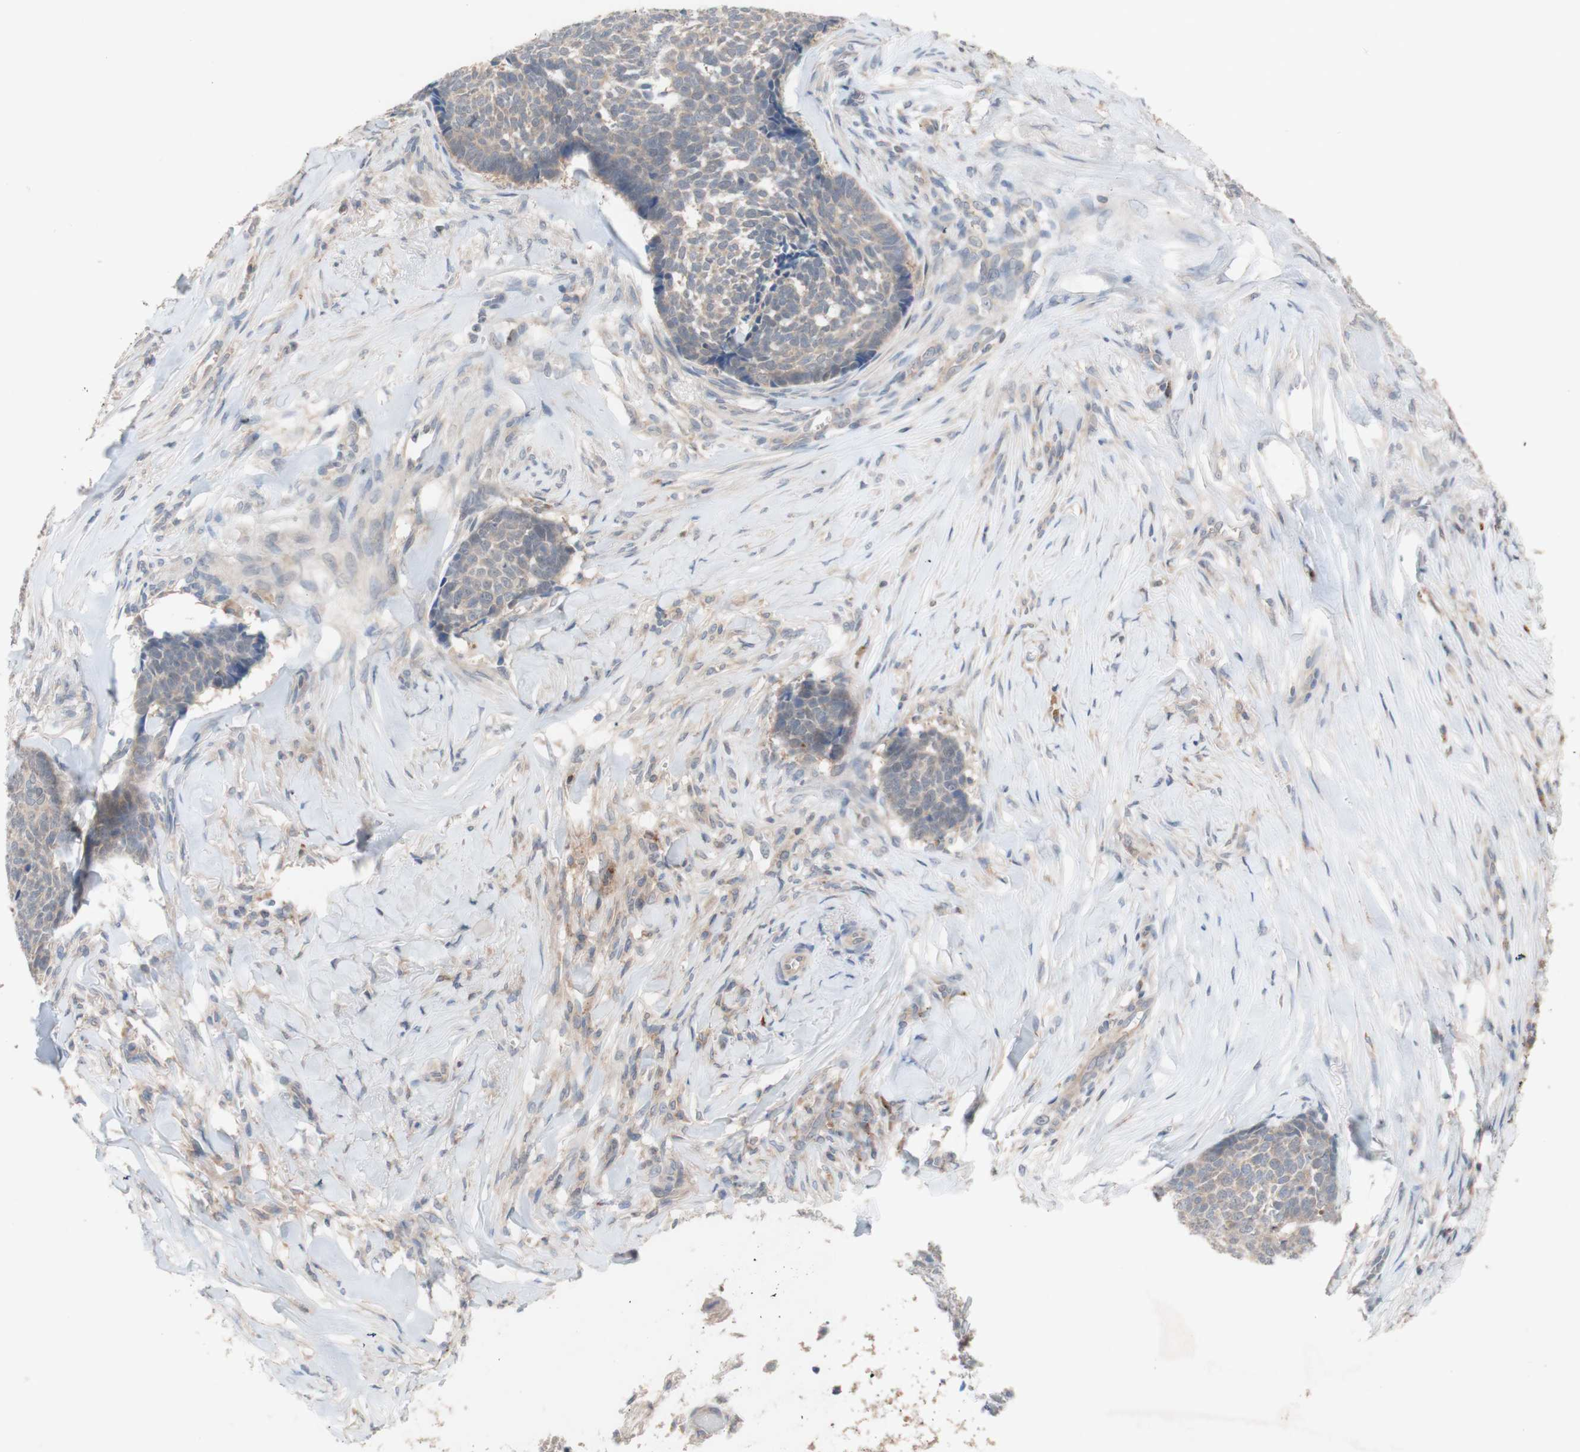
{"staining": {"intensity": "weak", "quantity": ">75%", "location": "cytoplasmic/membranous"}, "tissue": "skin cancer", "cell_type": "Tumor cells", "image_type": "cancer", "snomed": [{"axis": "morphology", "description": "Basal cell carcinoma"}, {"axis": "topography", "description": "Skin"}], "caption": "This histopathology image displays immunohistochemistry staining of human skin basal cell carcinoma, with low weak cytoplasmic/membranous staining in about >75% of tumor cells.", "gene": "PEX2", "patient": {"sex": "male", "age": 84}}